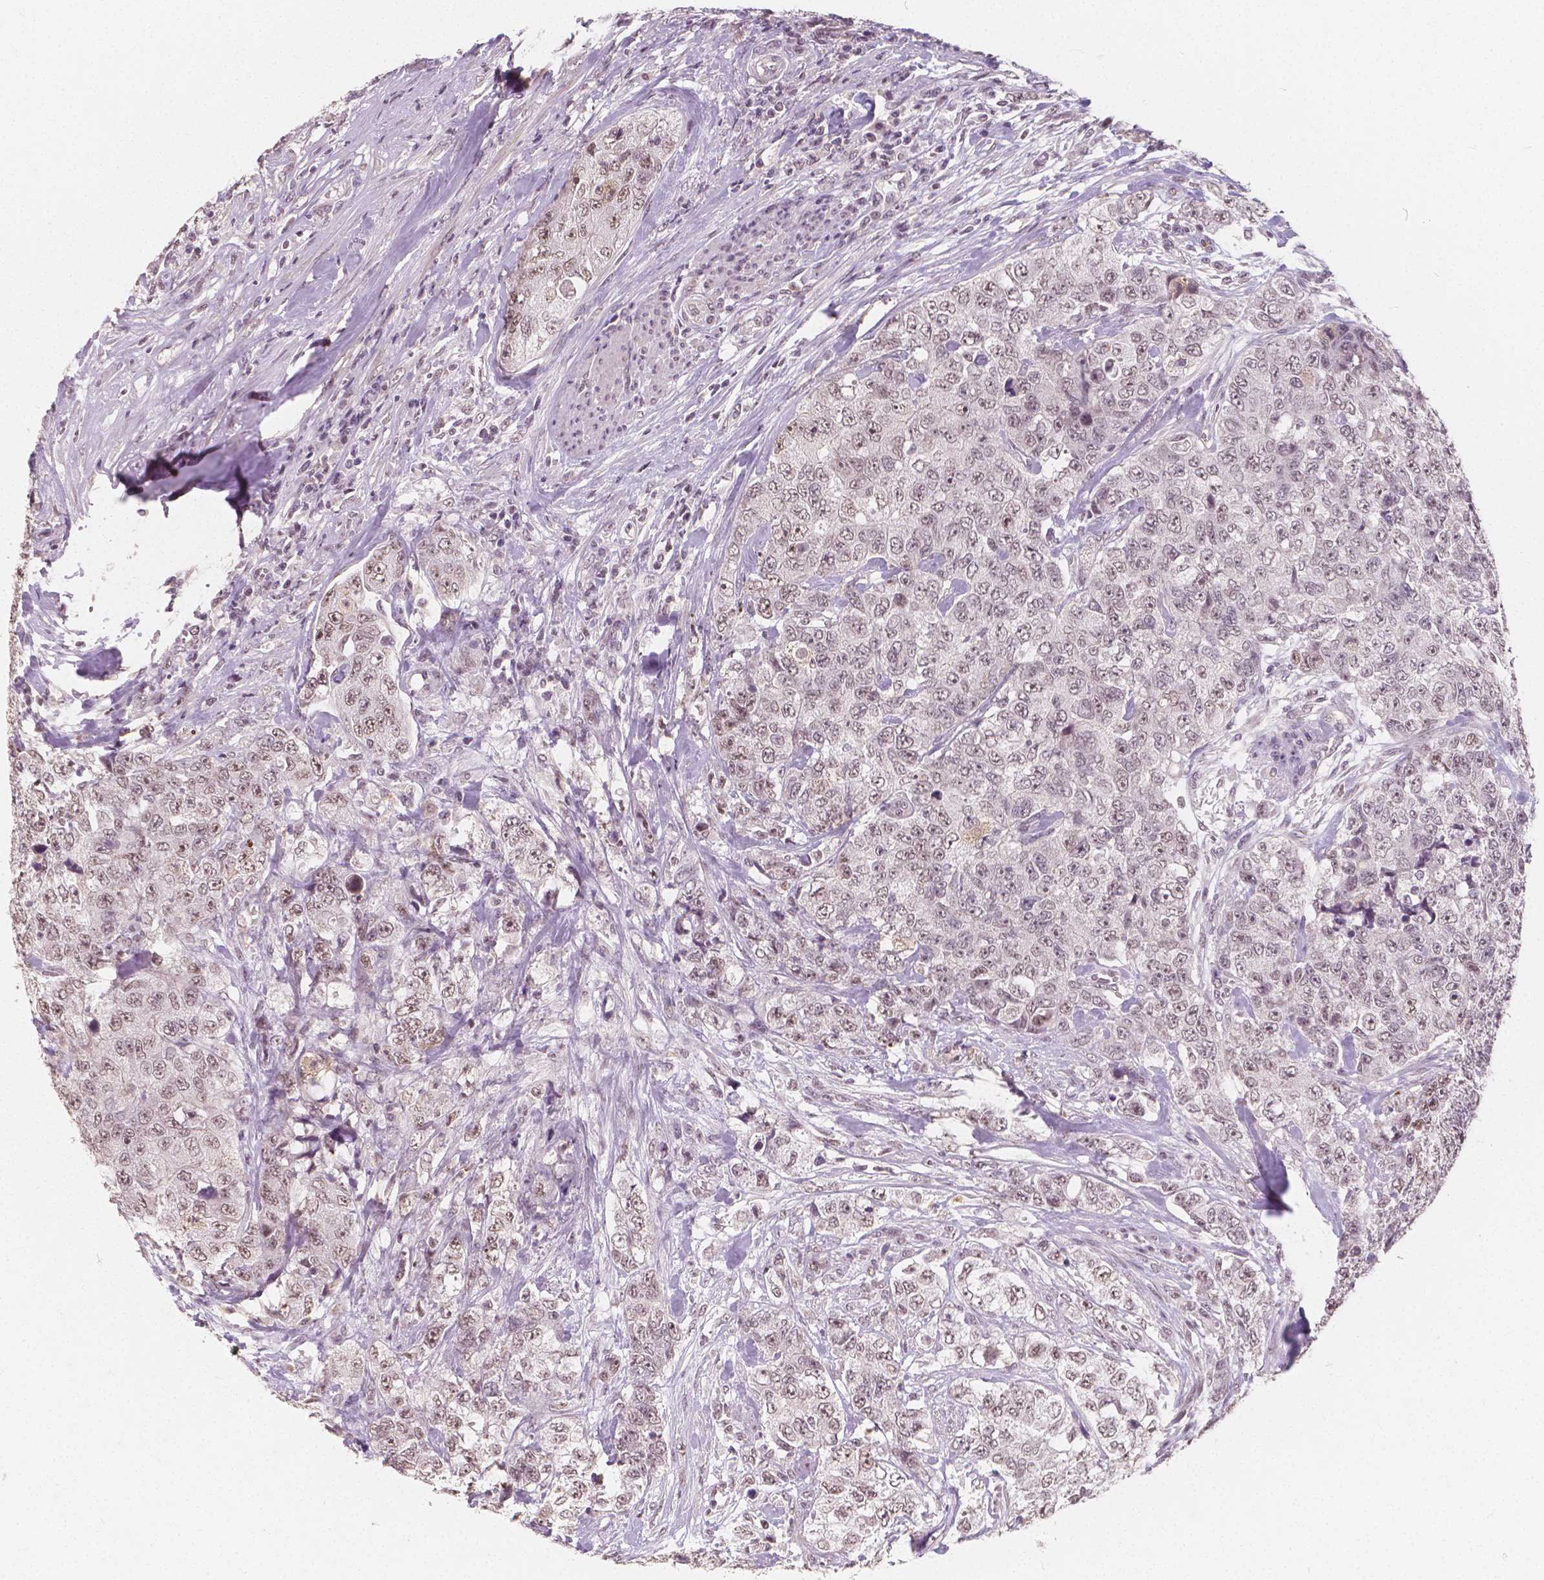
{"staining": {"intensity": "weak", "quantity": ">75%", "location": "nuclear"}, "tissue": "urothelial cancer", "cell_type": "Tumor cells", "image_type": "cancer", "snomed": [{"axis": "morphology", "description": "Urothelial carcinoma, High grade"}, {"axis": "topography", "description": "Urinary bladder"}], "caption": "High-magnification brightfield microscopy of high-grade urothelial carcinoma stained with DAB (brown) and counterstained with hematoxylin (blue). tumor cells exhibit weak nuclear positivity is identified in about>75% of cells.", "gene": "NOLC1", "patient": {"sex": "female", "age": 78}}